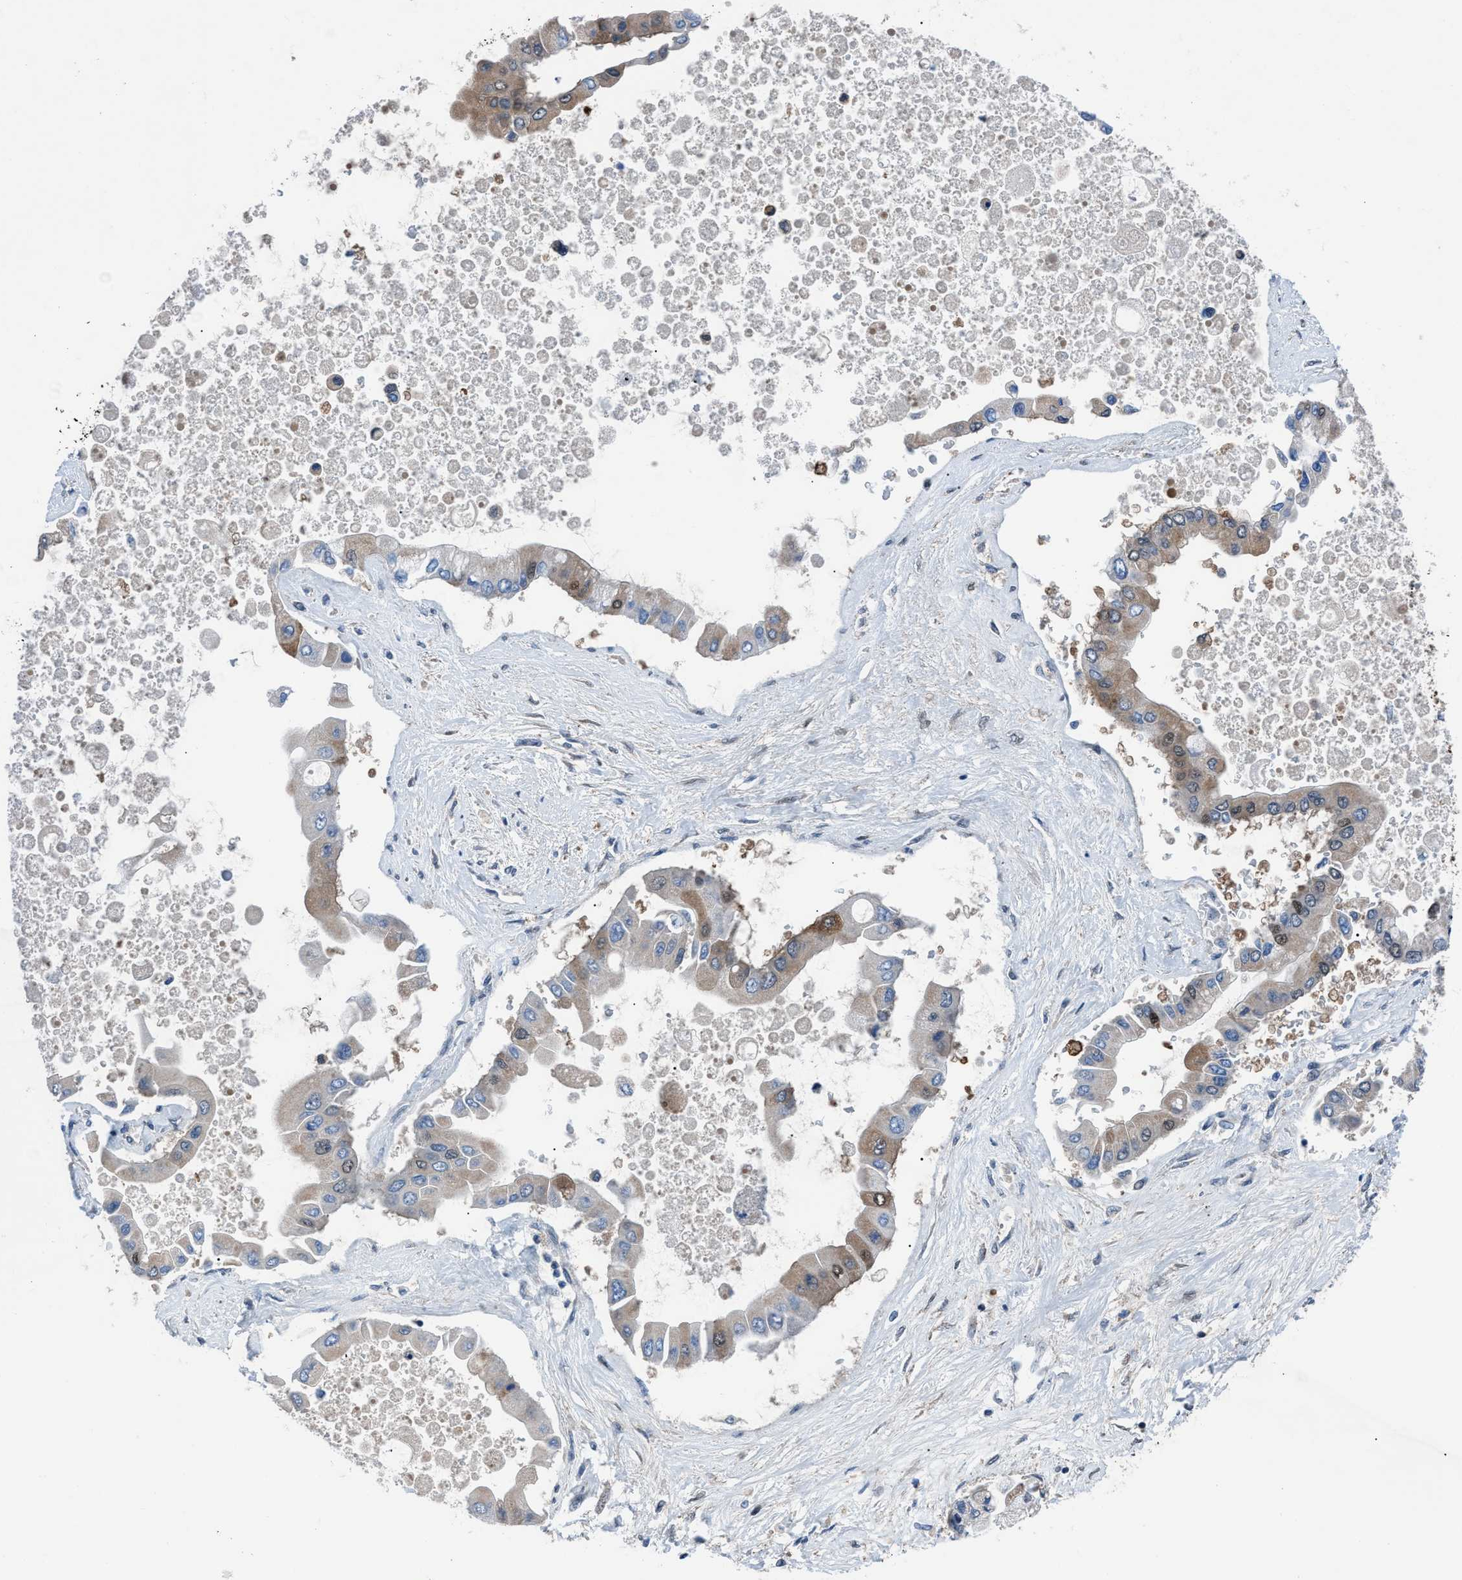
{"staining": {"intensity": "moderate", "quantity": "25%-75%", "location": "cytoplasmic/membranous,nuclear"}, "tissue": "liver cancer", "cell_type": "Tumor cells", "image_type": "cancer", "snomed": [{"axis": "morphology", "description": "Cholangiocarcinoma"}, {"axis": "topography", "description": "Liver"}], "caption": "Tumor cells reveal moderate cytoplasmic/membranous and nuclear positivity in about 25%-75% of cells in liver cholangiocarcinoma. Nuclei are stained in blue.", "gene": "TMEM45B", "patient": {"sex": "male", "age": 50}}